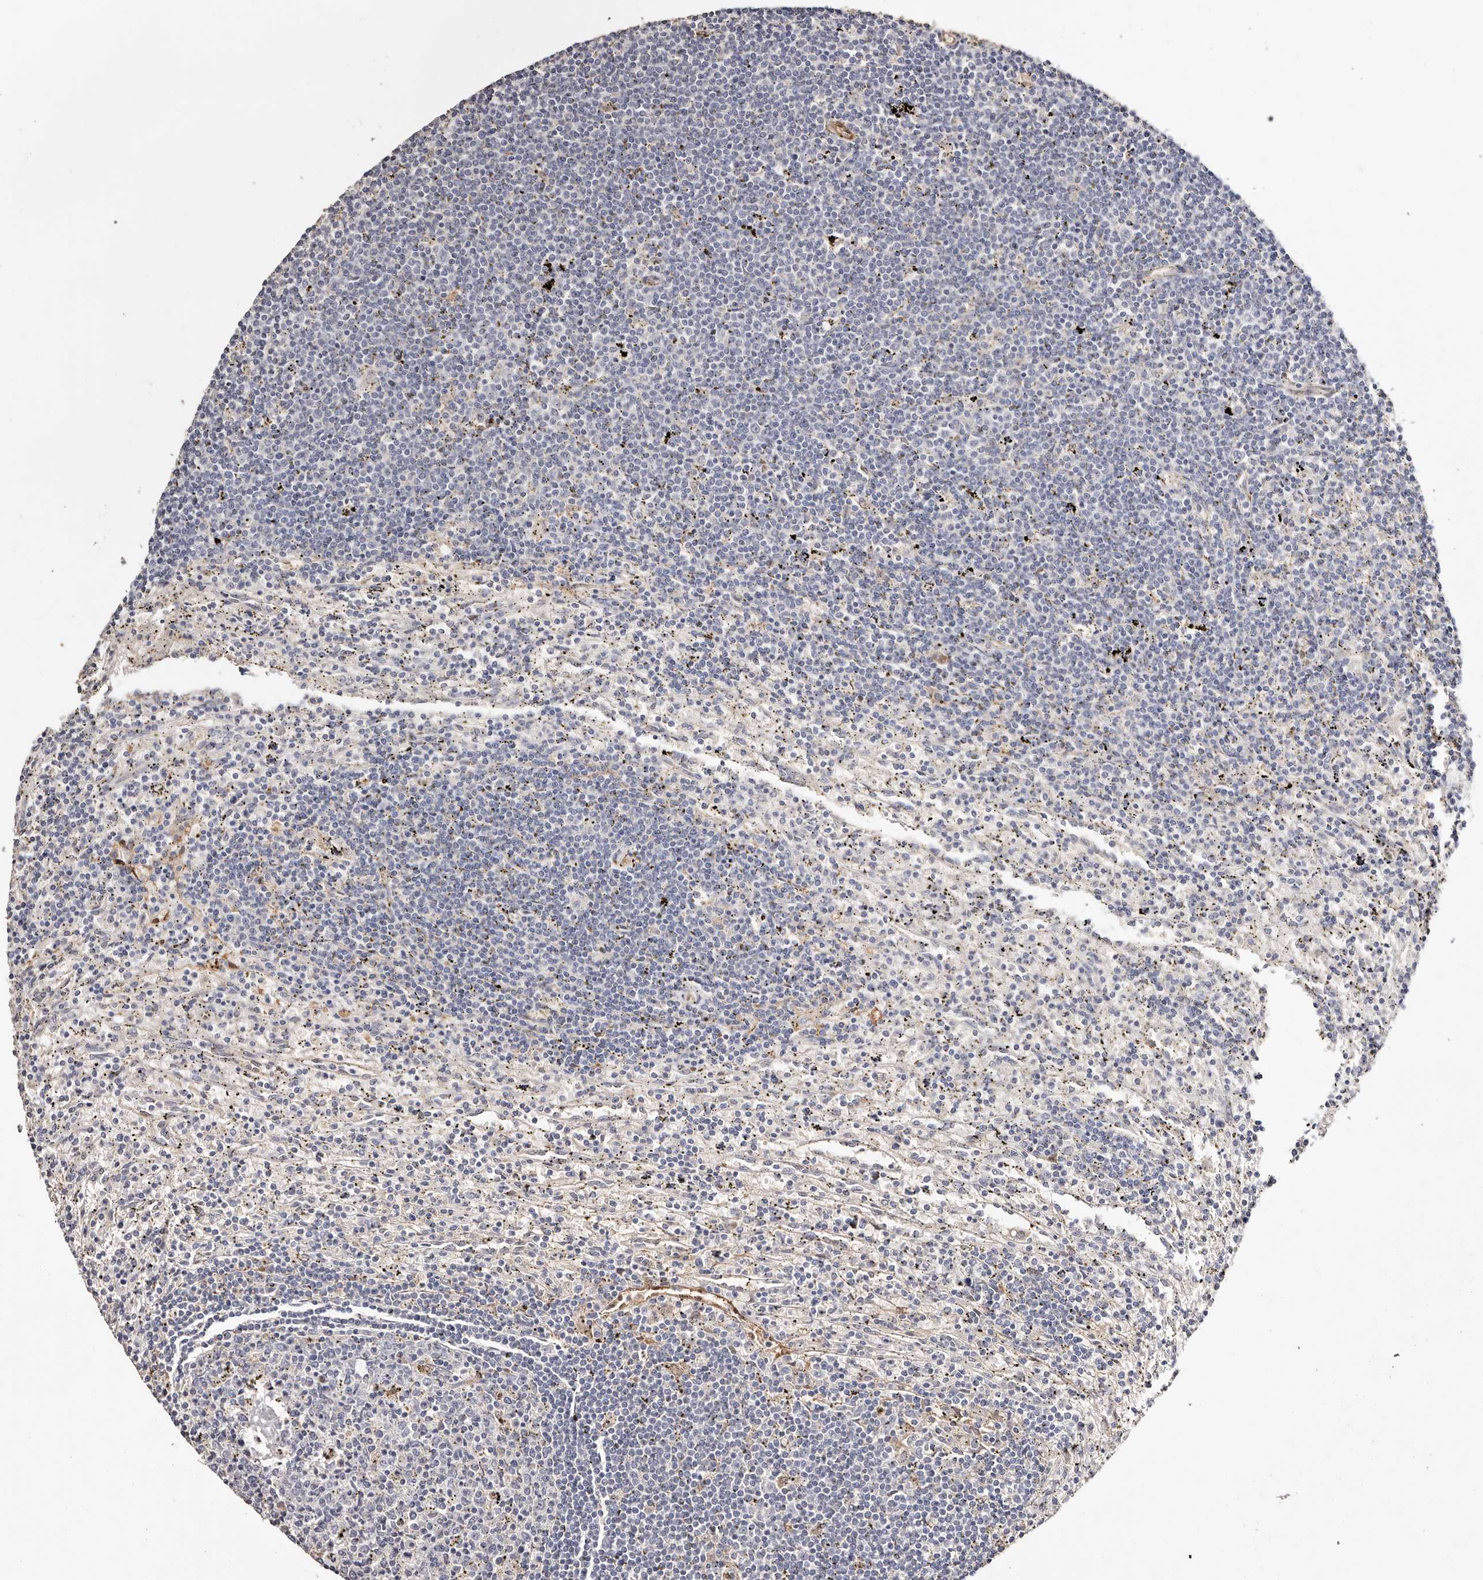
{"staining": {"intensity": "negative", "quantity": "none", "location": "none"}, "tissue": "lymphoma", "cell_type": "Tumor cells", "image_type": "cancer", "snomed": [{"axis": "morphology", "description": "Malignant lymphoma, non-Hodgkin's type, Low grade"}, {"axis": "topography", "description": "Spleen"}], "caption": "The image reveals no significant staining in tumor cells of malignant lymphoma, non-Hodgkin's type (low-grade).", "gene": "TGM2", "patient": {"sex": "male", "age": 76}}